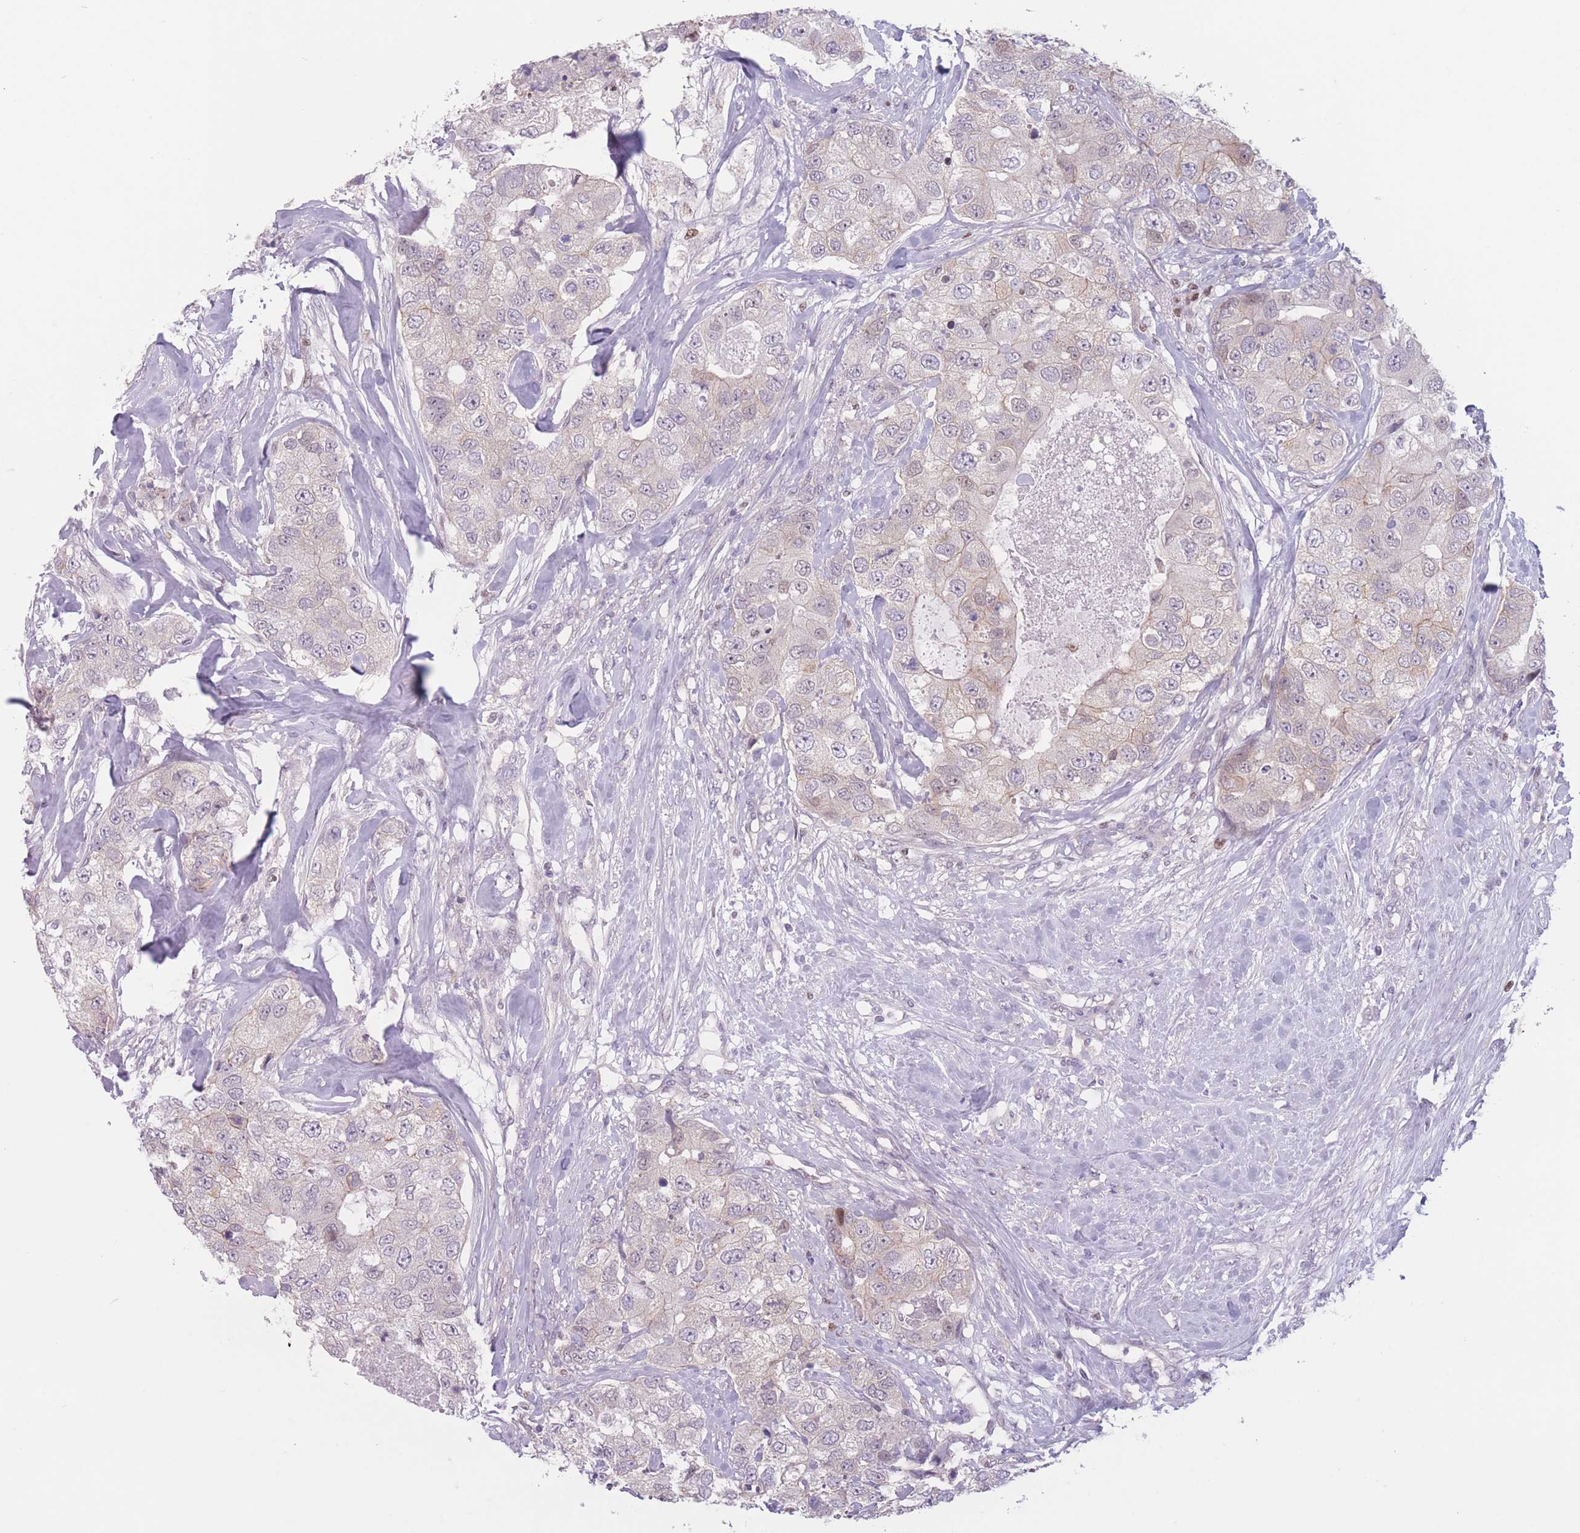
{"staining": {"intensity": "weak", "quantity": "<25%", "location": "cytoplasmic/membranous"}, "tissue": "breast cancer", "cell_type": "Tumor cells", "image_type": "cancer", "snomed": [{"axis": "morphology", "description": "Duct carcinoma"}, {"axis": "topography", "description": "Breast"}], "caption": "Immunohistochemistry image of neoplastic tissue: breast cancer stained with DAB displays no significant protein staining in tumor cells.", "gene": "ZNF439", "patient": {"sex": "female", "age": 62}}